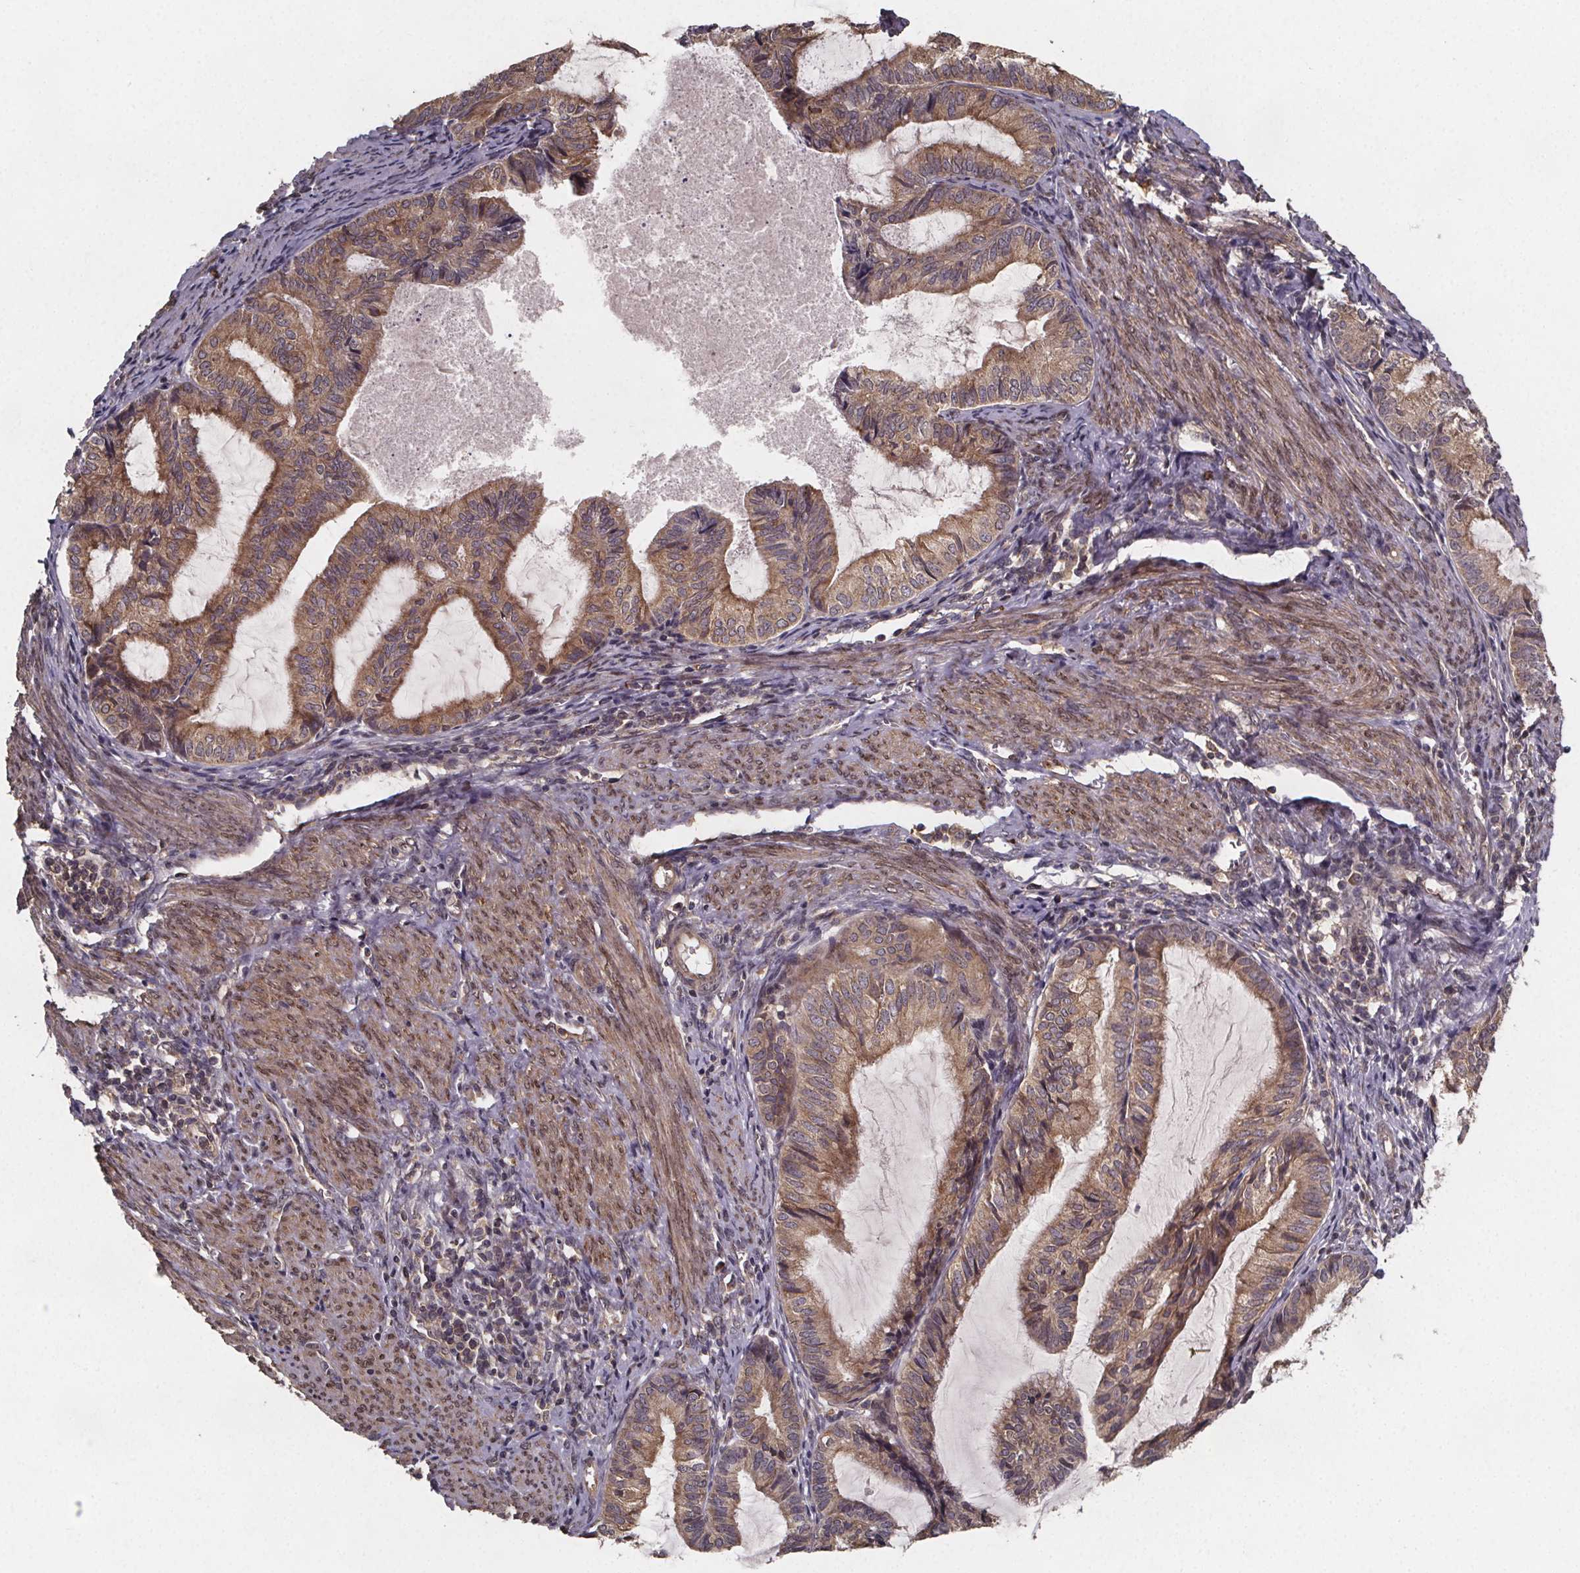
{"staining": {"intensity": "moderate", "quantity": ">75%", "location": "cytoplasmic/membranous"}, "tissue": "endometrial cancer", "cell_type": "Tumor cells", "image_type": "cancer", "snomed": [{"axis": "morphology", "description": "Adenocarcinoma, NOS"}, {"axis": "topography", "description": "Endometrium"}], "caption": "Endometrial cancer (adenocarcinoma) was stained to show a protein in brown. There is medium levels of moderate cytoplasmic/membranous positivity in about >75% of tumor cells.", "gene": "PIERCE2", "patient": {"sex": "female", "age": 86}}